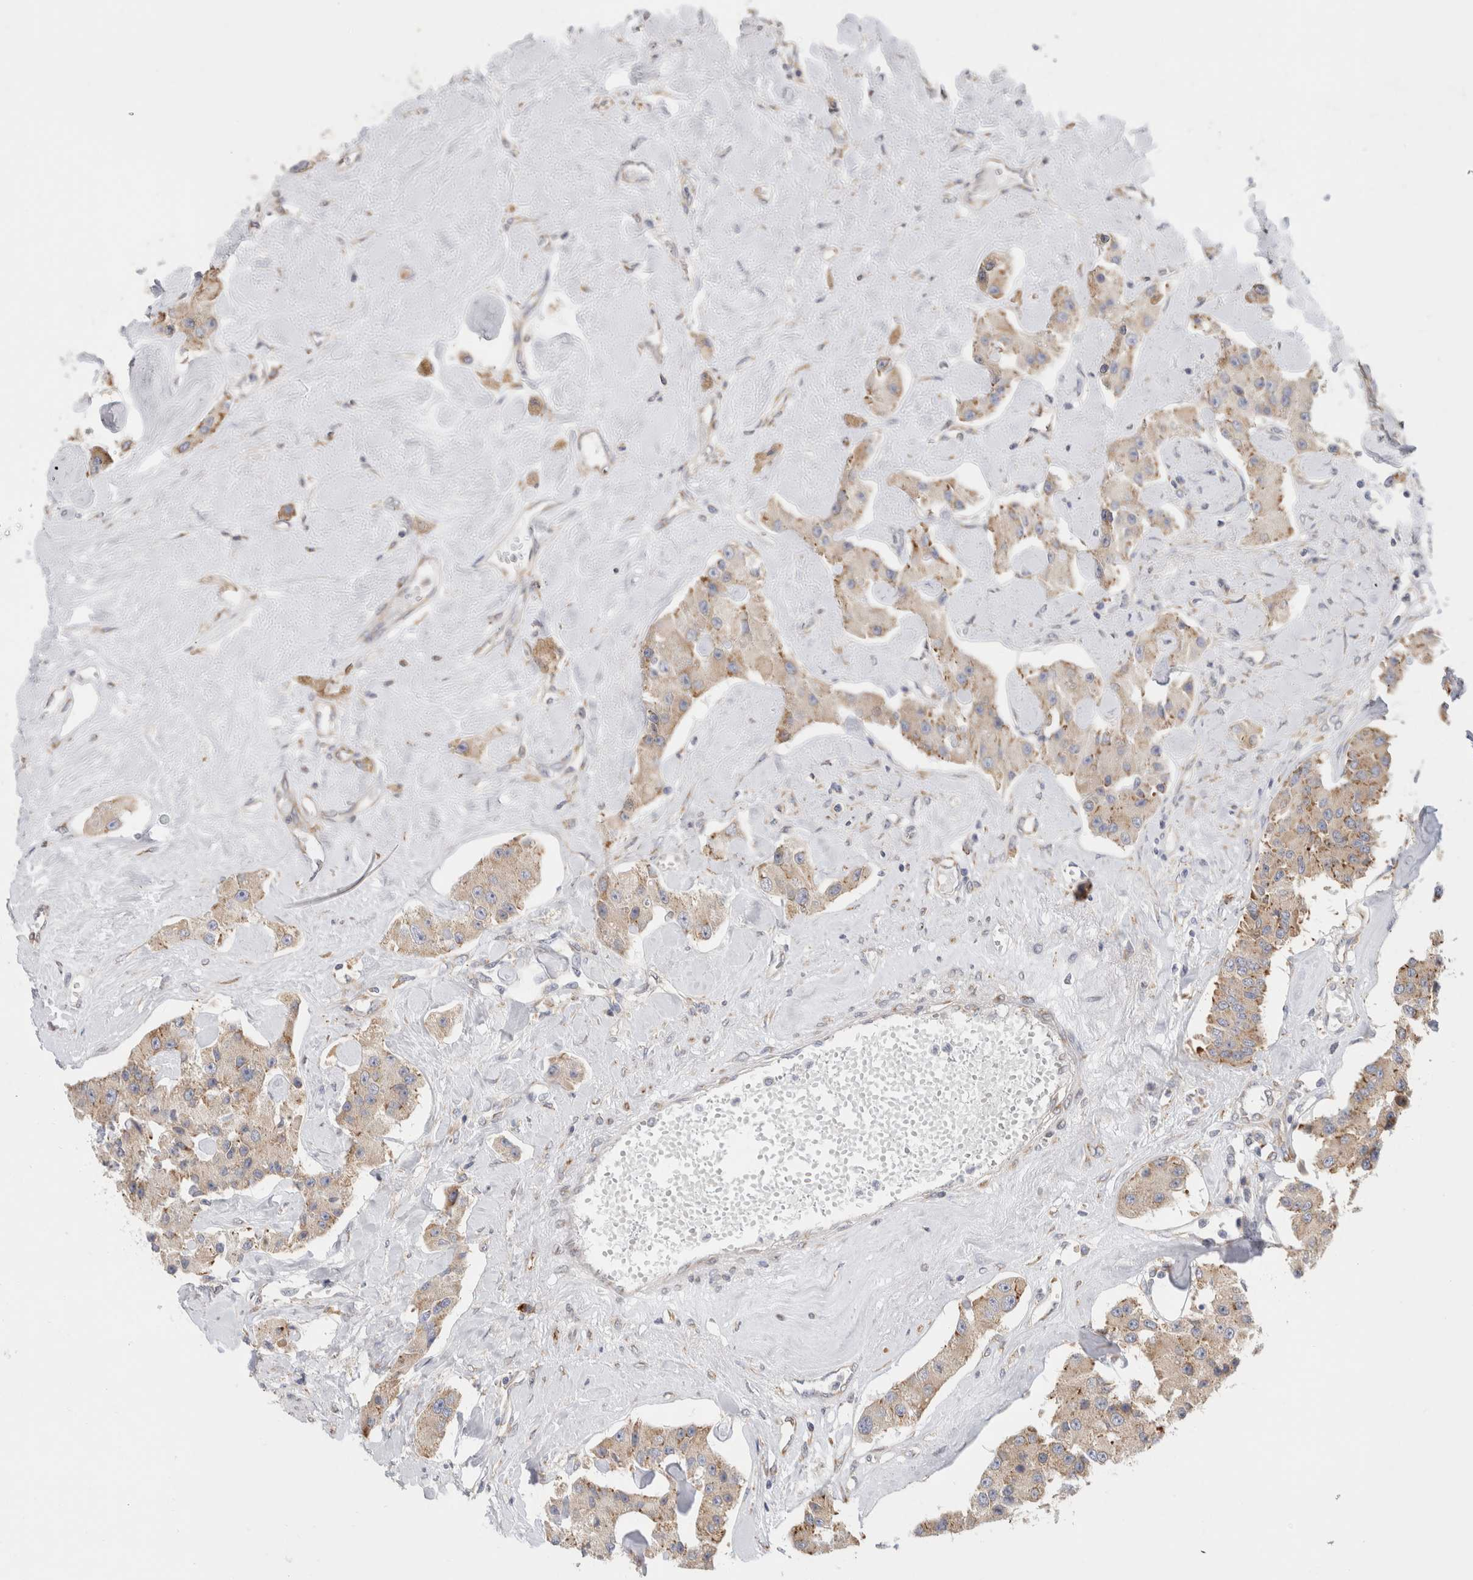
{"staining": {"intensity": "weak", "quantity": ">75%", "location": "cytoplasmic/membranous"}, "tissue": "carcinoid", "cell_type": "Tumor cells", "image_type": "cancer", "snomed": [{"axis": "morphology", "description": "Carcinoid, malignant, NOS"}, {"axis": "topography", "description": "Pancreas"}], "caption": "Brown immunohistochemical staining in human malignant carcinoid shows weak cytoplasmic/membranous staining in about >75% of tumor cells.", "gene": "RPN2", "patient": {"sex": "male", "age": 41}}